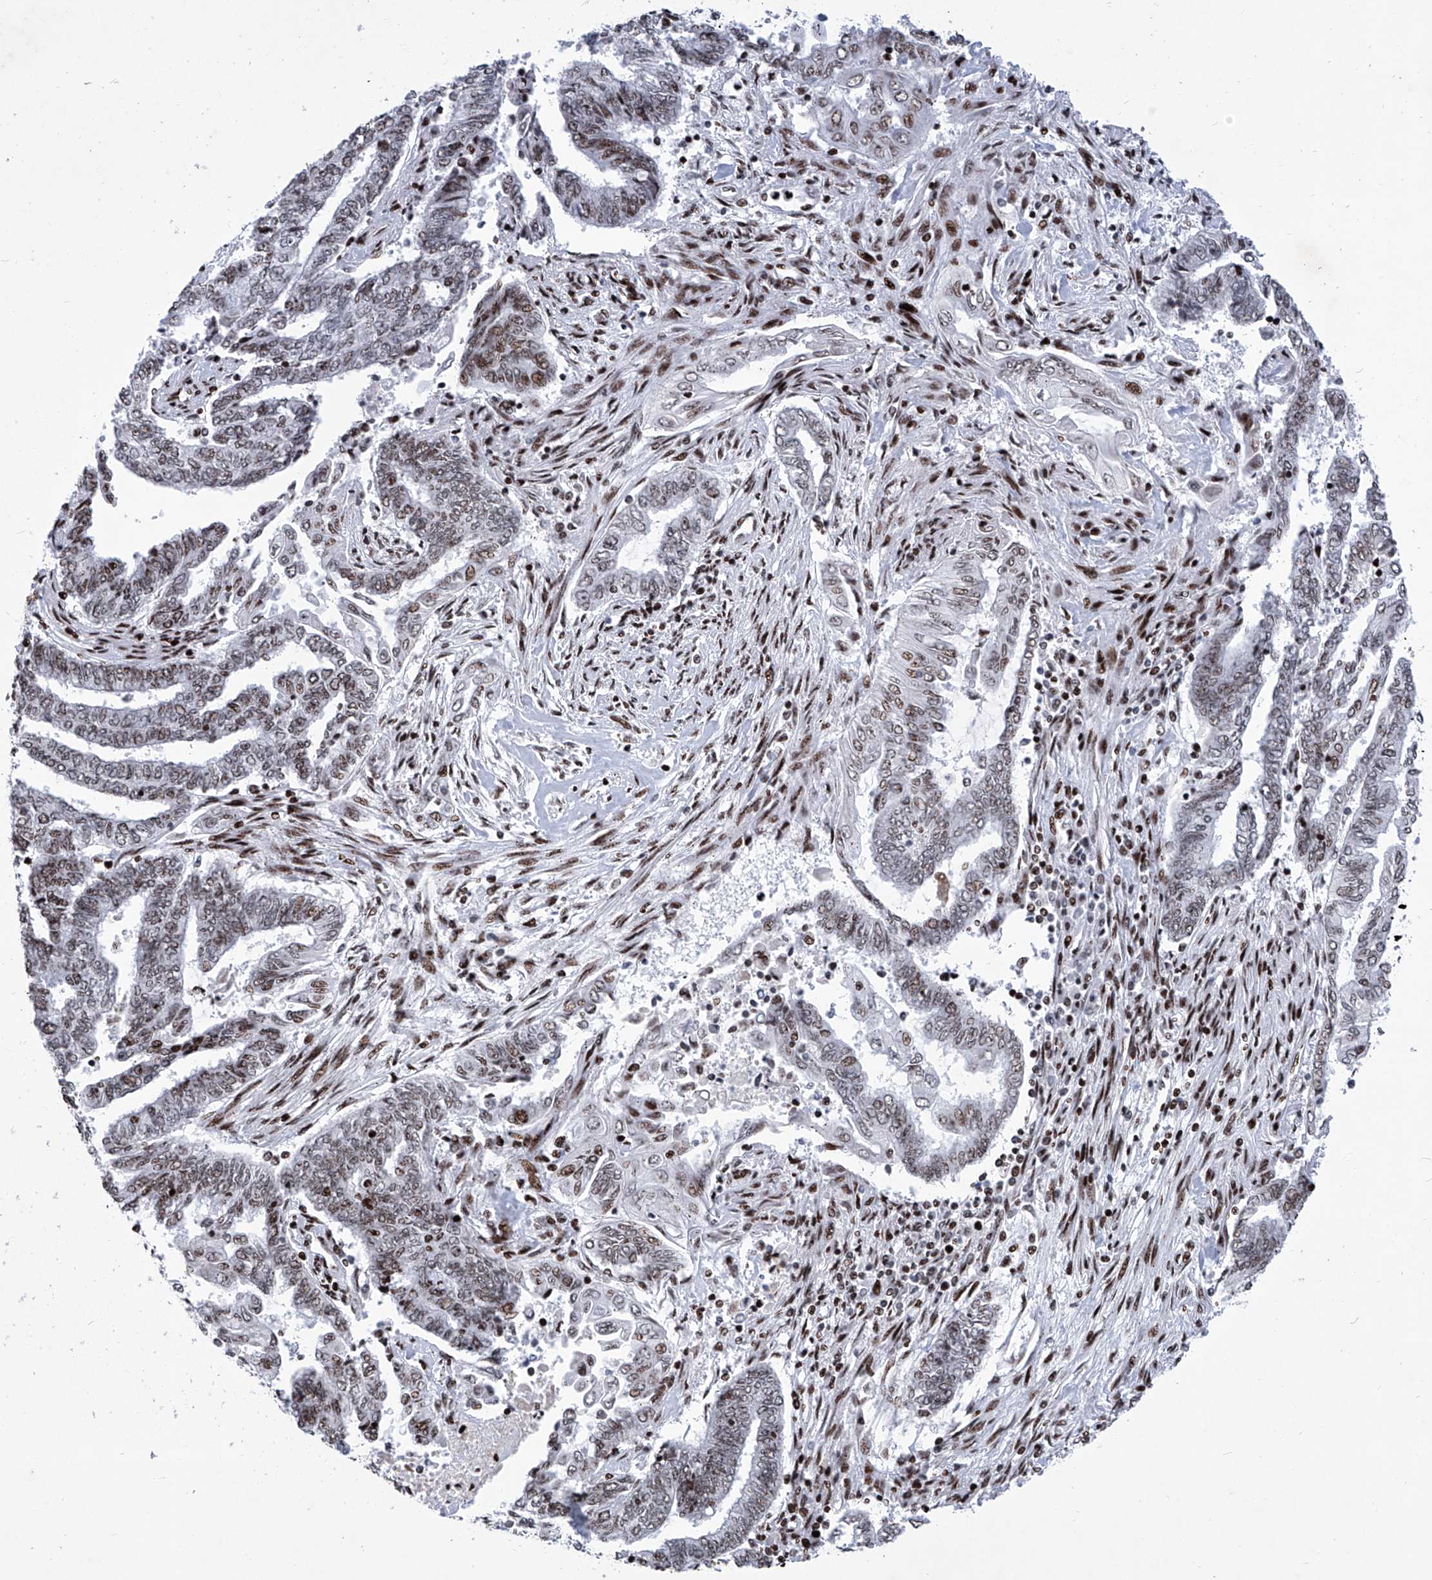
{"staining": {"intensity": "moderate", "quantity": "25%-75%", "location": "nuclear"}, "tissue": "endometrial cancer", "cell_type": "Tumor cells", "image_type": "cancer", "snomed": [{"axis": "morphology", "description": "Adenocarcinoma, NOS"}, {"axis": "topography", "description": "Uterus"}, {"axis": "topography", "description": "Endometrium"}], "caption": "DAB immunohistochemical staining of human endometrial adenocarcinoma displays moderate nuclear protein positivity in approximately 25%-75% of tumor cells.", "gene": "HEY2", "patient": {"sex": "female", "age": 70}}